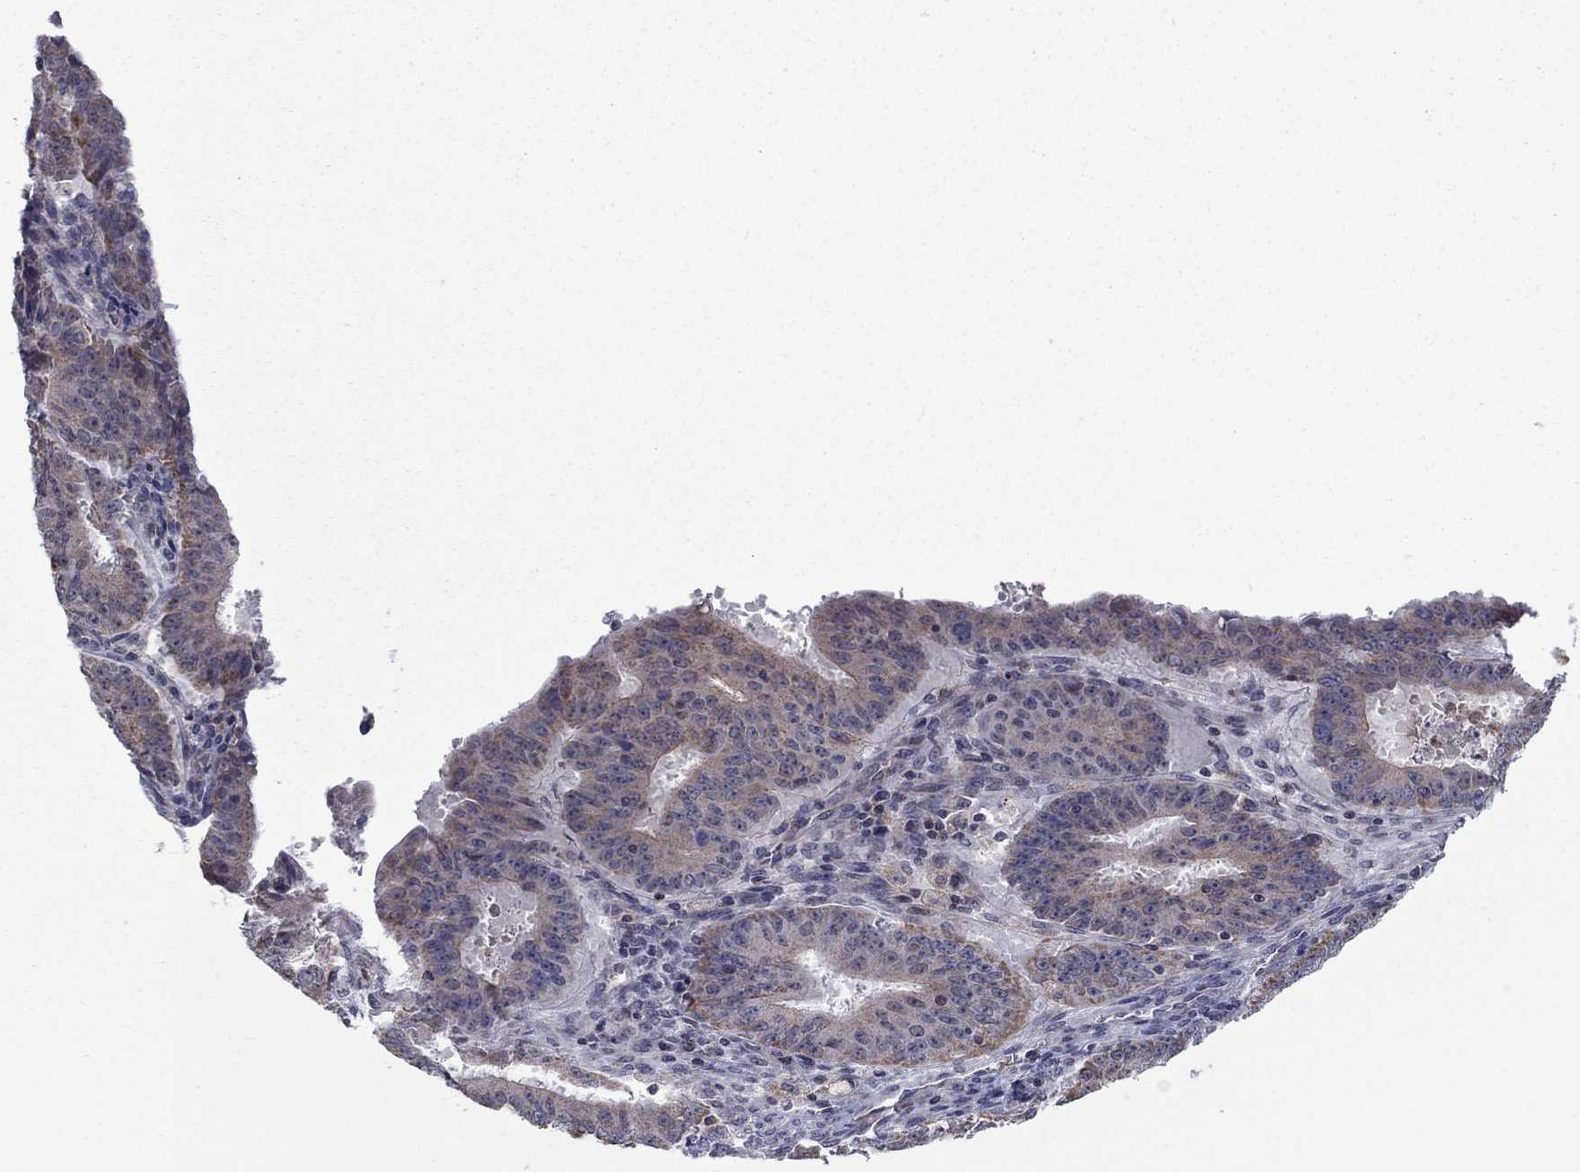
{"staining": {"intensity": "strong", "quantity": "<25%", "location": "cytoplasmic/membranous"}, "tissue": "ovarian cancer", "cell_type": "Tumor cells", "image_type": "cancer", "snomed": [{"axis": "morphology", "description": "Carcinoma, endometroid"}, {"axis": "topography", "description": "Ovary"}], "caption": "High-power microscopy captured an immunohistochemistry micrograph of endometroid carcinoma (ovarian), revealing strong cytoplasmic/membranous staining in about <25% of tumor cells.", "gene": "DOP1B", "patient": {"sex": "female", "age": 42}}